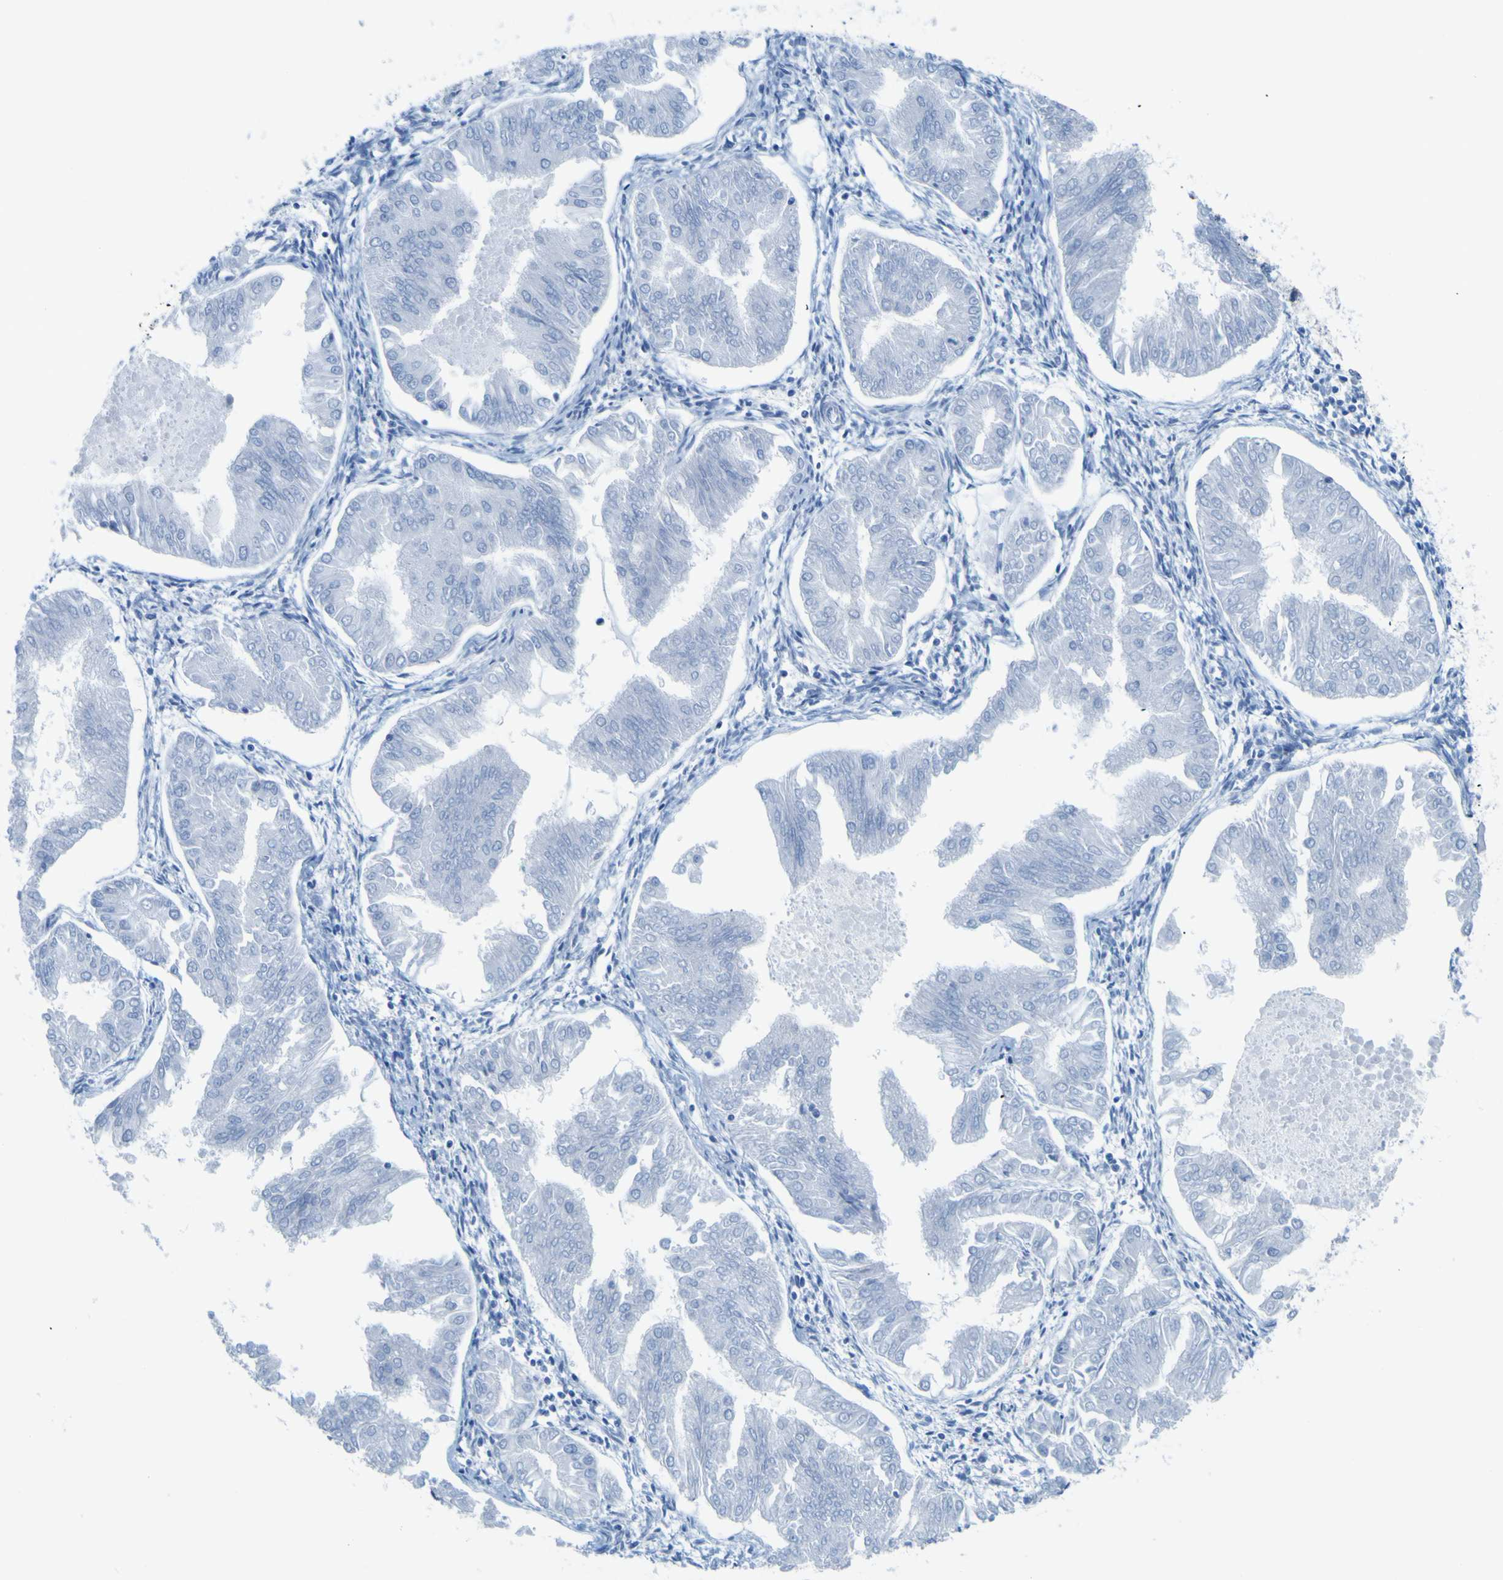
{"staining": {"intensity": "negative", "quantity": "none", "location": "none"}, "tissue": "endometrial cancer", "cell_type": "Tumor cells", "image_type": "cancer", "snomed": [{"axis": "morphology", "description": "Adenocarcinoma, NOS"}, {"axis": "topography", "description": "Endometrium"}], "caption": "Immunohistochemical staining of human adenocarcinoma (endometrial) reveals no significant positivity in tumor cells.", "gene": "ACSL1", "patient": {"sex": "female", "age": 53}}